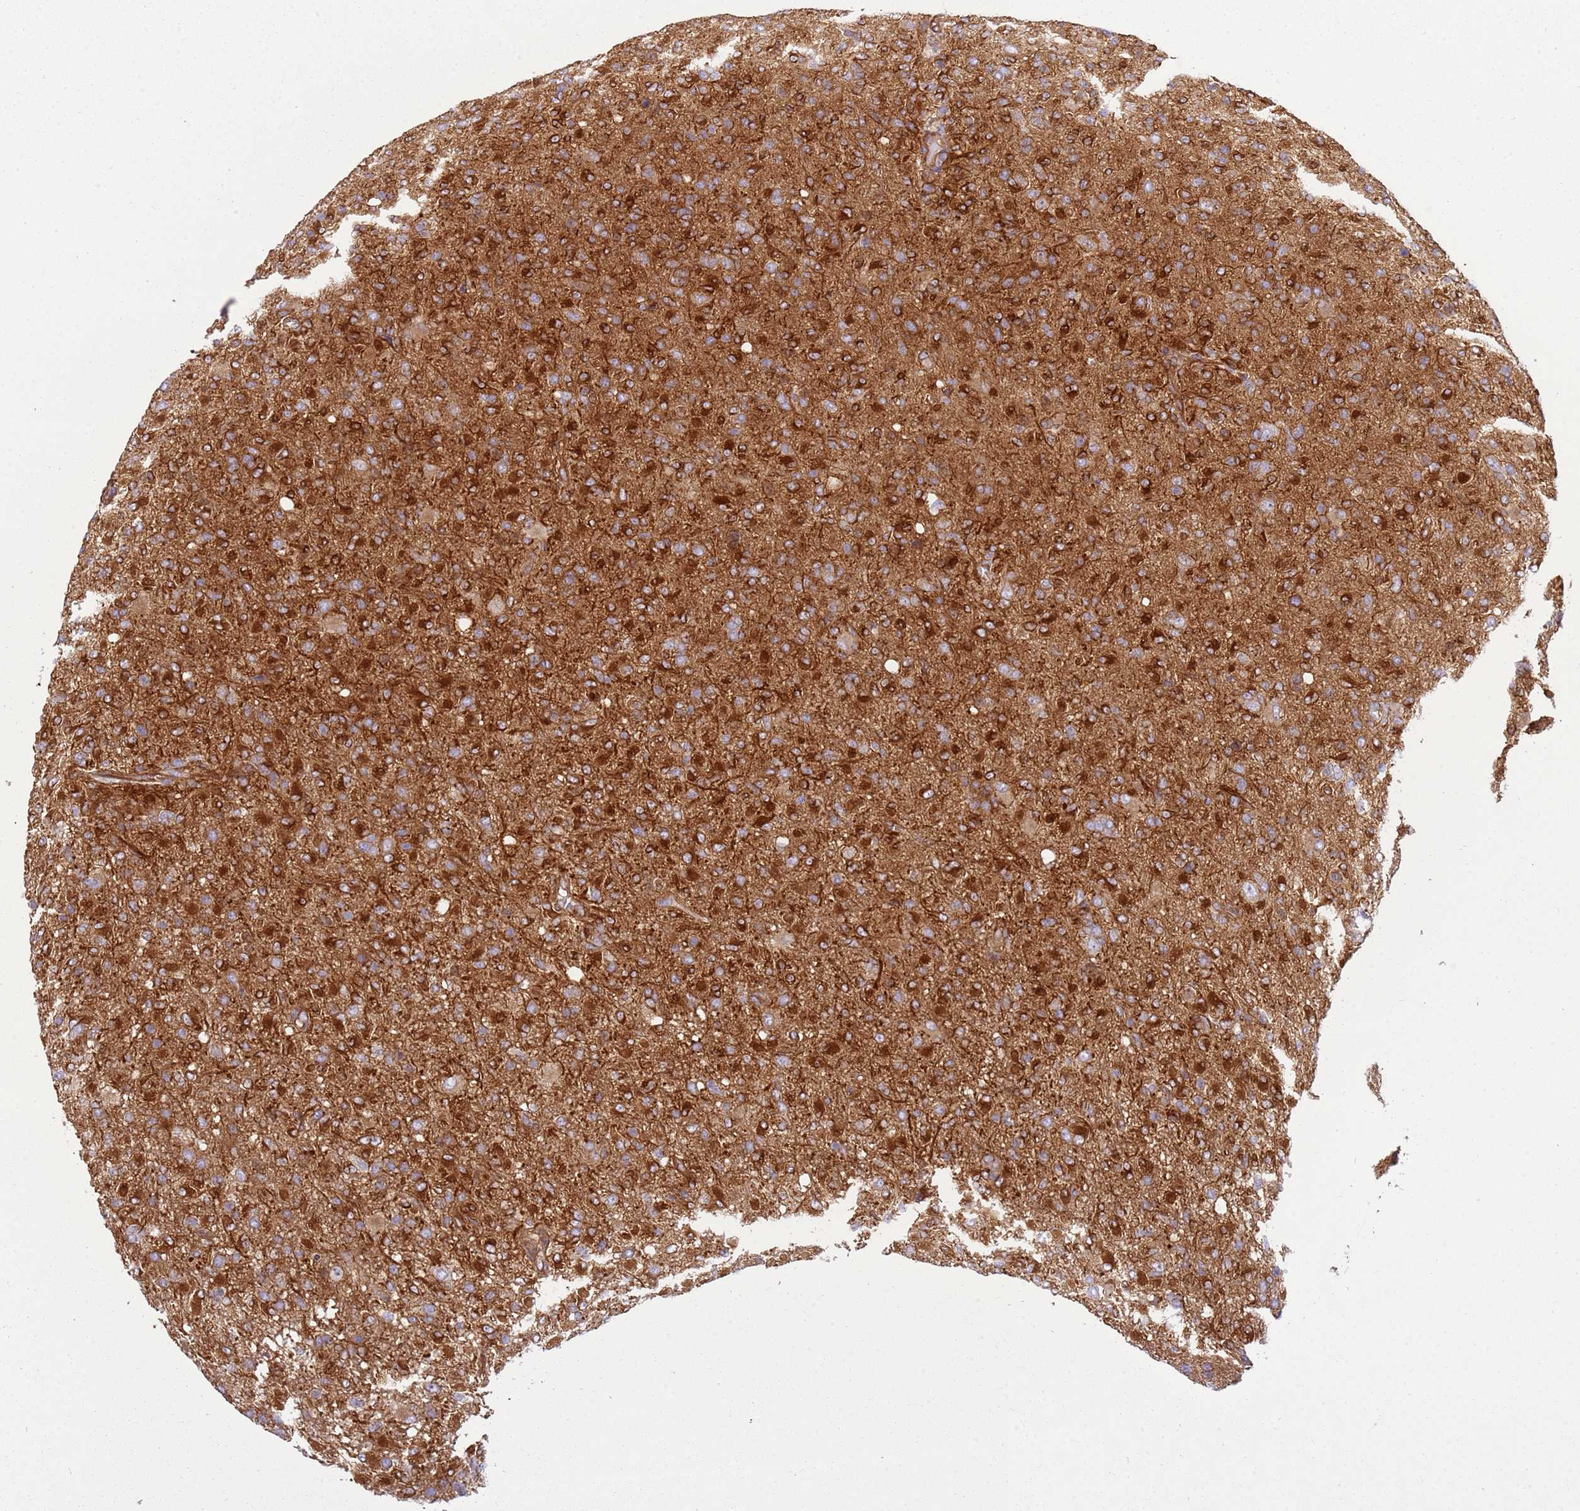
{"staining": {"intensity": "strong", "quantity": ">75%", "location": "cytoplasmic/membranous"}, "tissue": "glioma", "cell_type": "Tumor cells", "image_type": "cancer", "snomed": [{"axis": "morphology", "description": "Glioma, malignant, High grade"}, {"axis": "topography", "description": "Brain"}], "caption": "Human high-grade glioma (malignant) stained for a protein (brown) exhibits strong cytoplasmic/membranous positive positivity in approximately >75% of tumor cells.", "gene": "SNX21", "patient": {"sex": "female", "age": 57}}